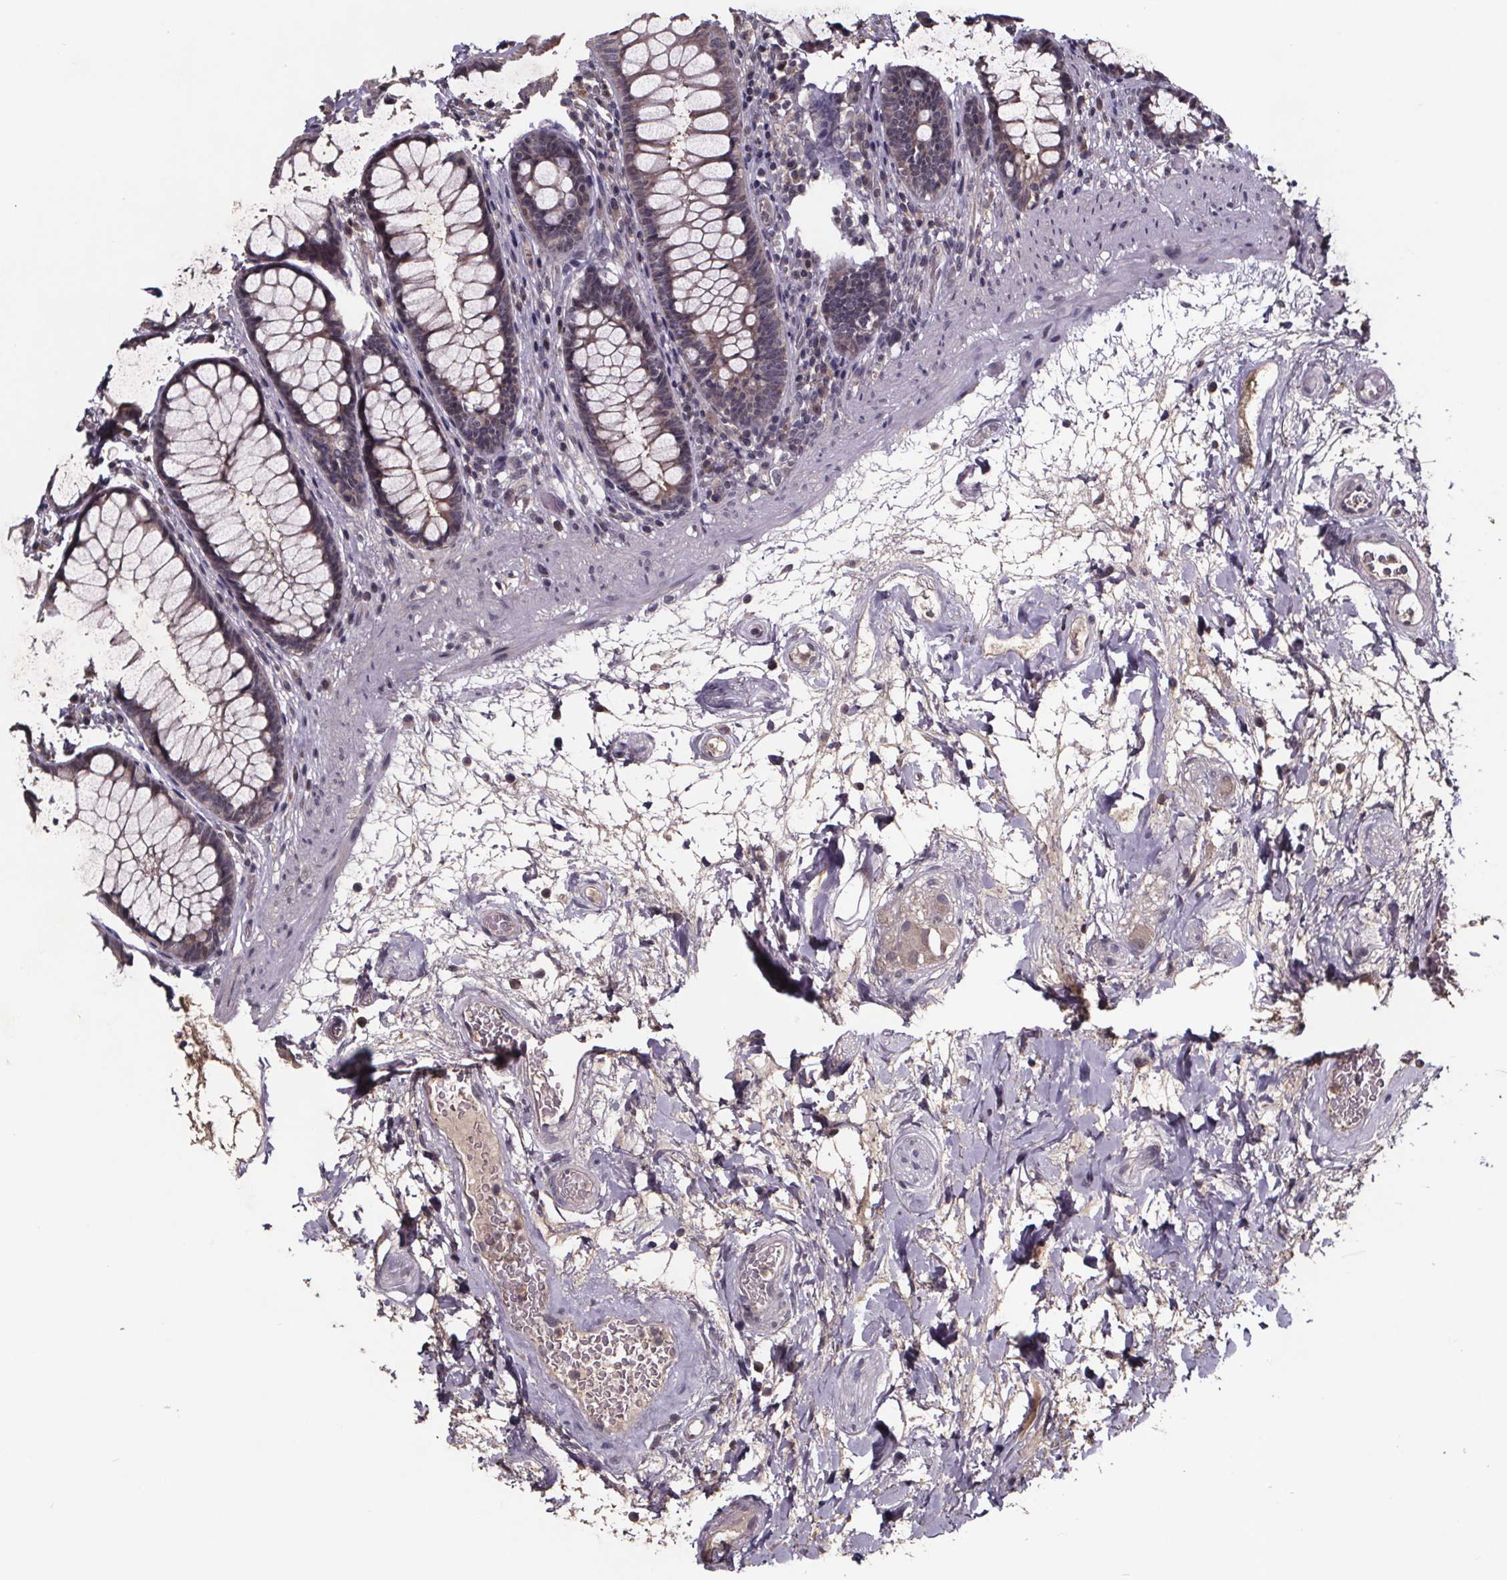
{"staining": {"intensity": "weak", "quantity": ">75%", "location": "cytoplasmic/membranous"}, "tissue": "rectum", "cell_type": "Glandular cells", "image_type": "normal", "snomed": [{"axis": "morphology", "description": "Normal tissue, NOS"}, {"axis": "topography", "description": "Rectum"}], "caption": "A micrograph of rectum stained for a protein demonstrates weak cytoplasmic/membranous brown staining in glandular cells.", "gene": "SMIM1", "patient": {"sex": "male", "age": 72}}